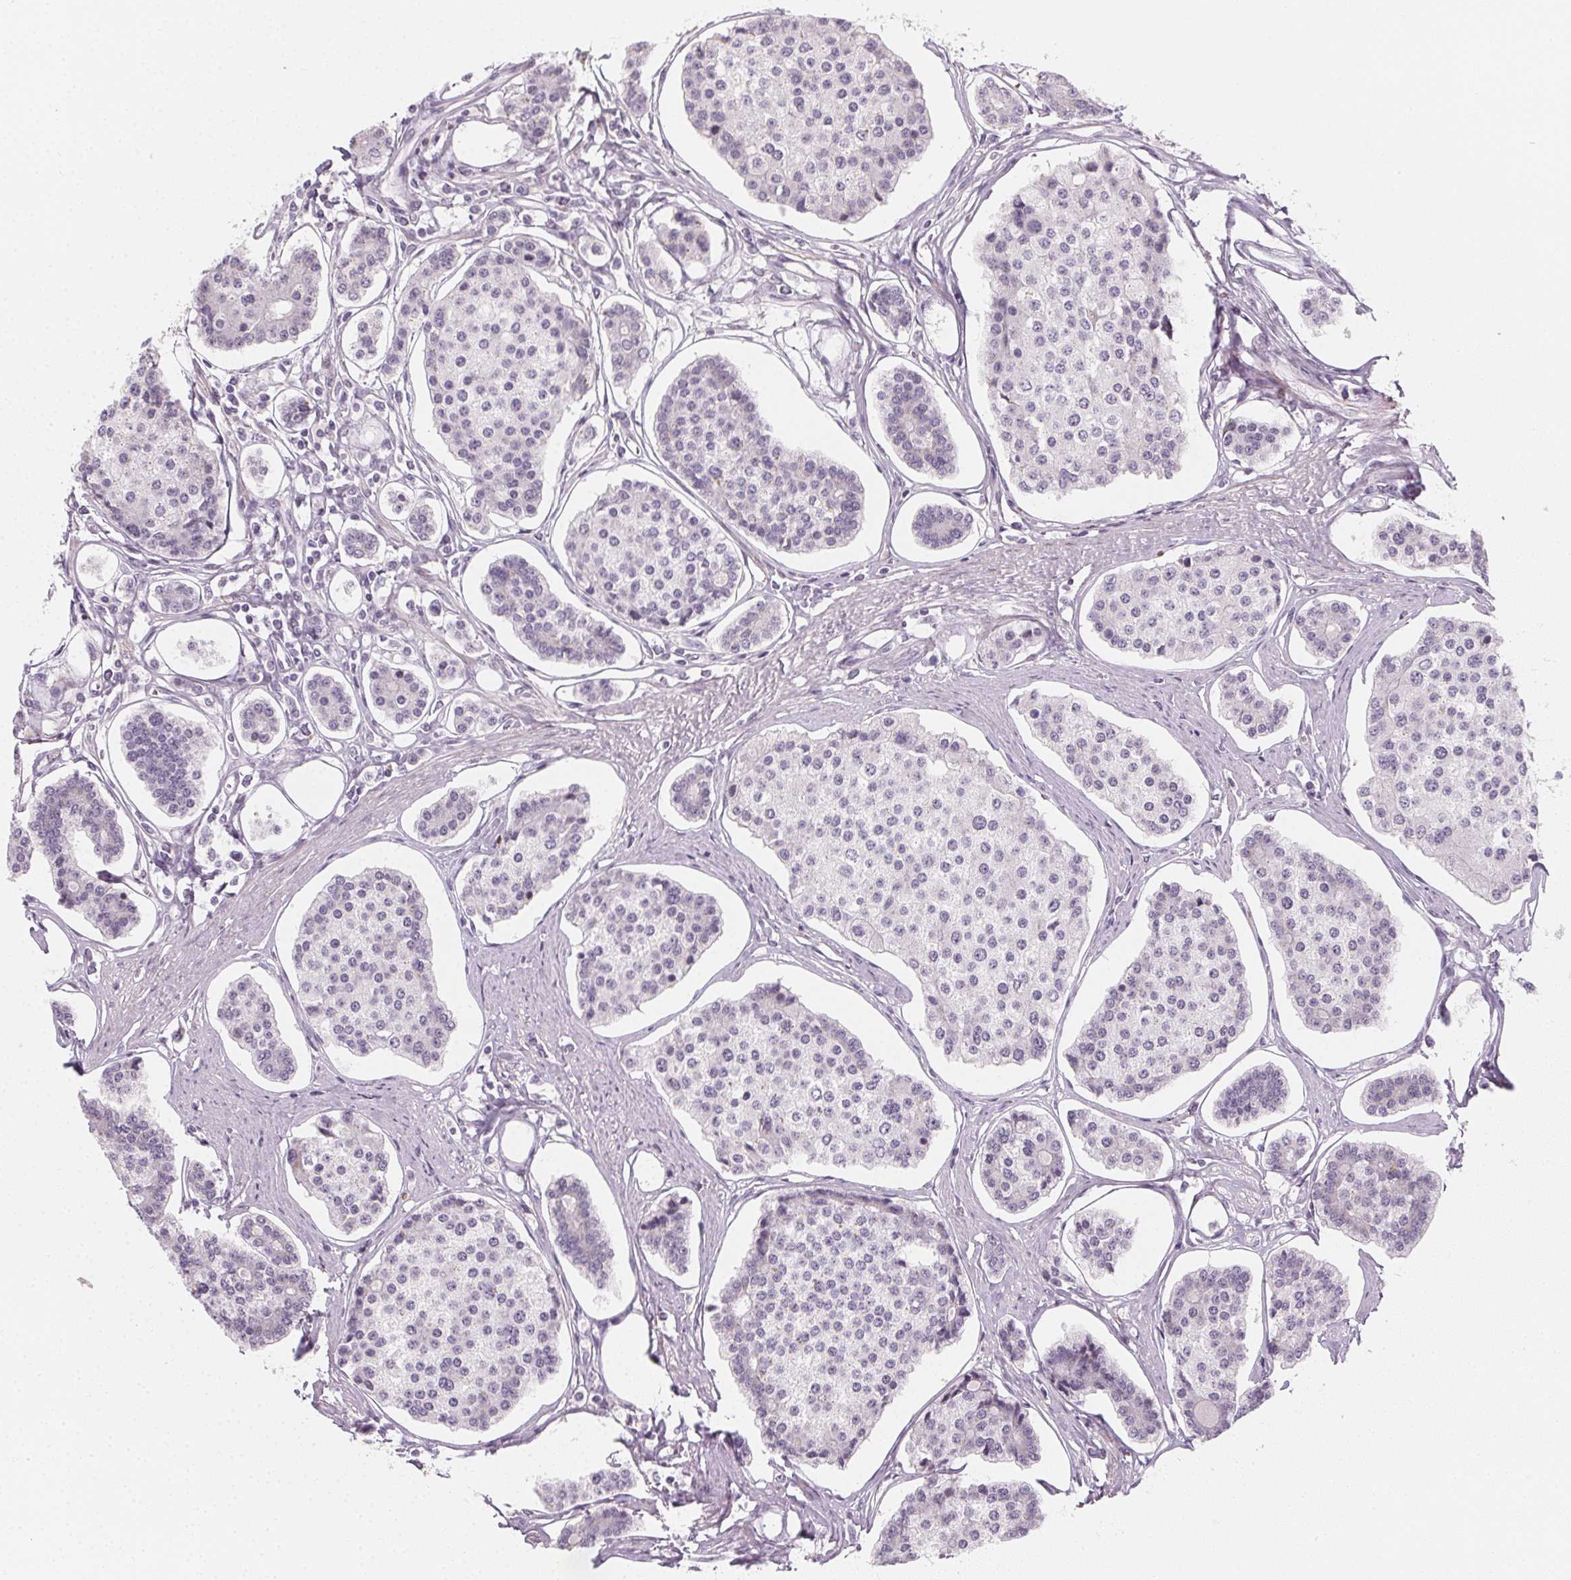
{"staining": {"intensity": "negative", "quantity": "none", "location": "none"}, "tissue": "carcinoid", "cell_type": "Tumor cells", "image_type": "cancer", "snomed": [{"axis": "morphology", "description": "Carcinoid, malignant, NOS"}, {"axis": "topography", "description": "Small intestine"}], "caption": "A histopathology image of carcinoid stained for a protein displays no brown staining in tumor cells.", "gene": "CCDC96", "patient": {"sex": "female", "age": 65}}